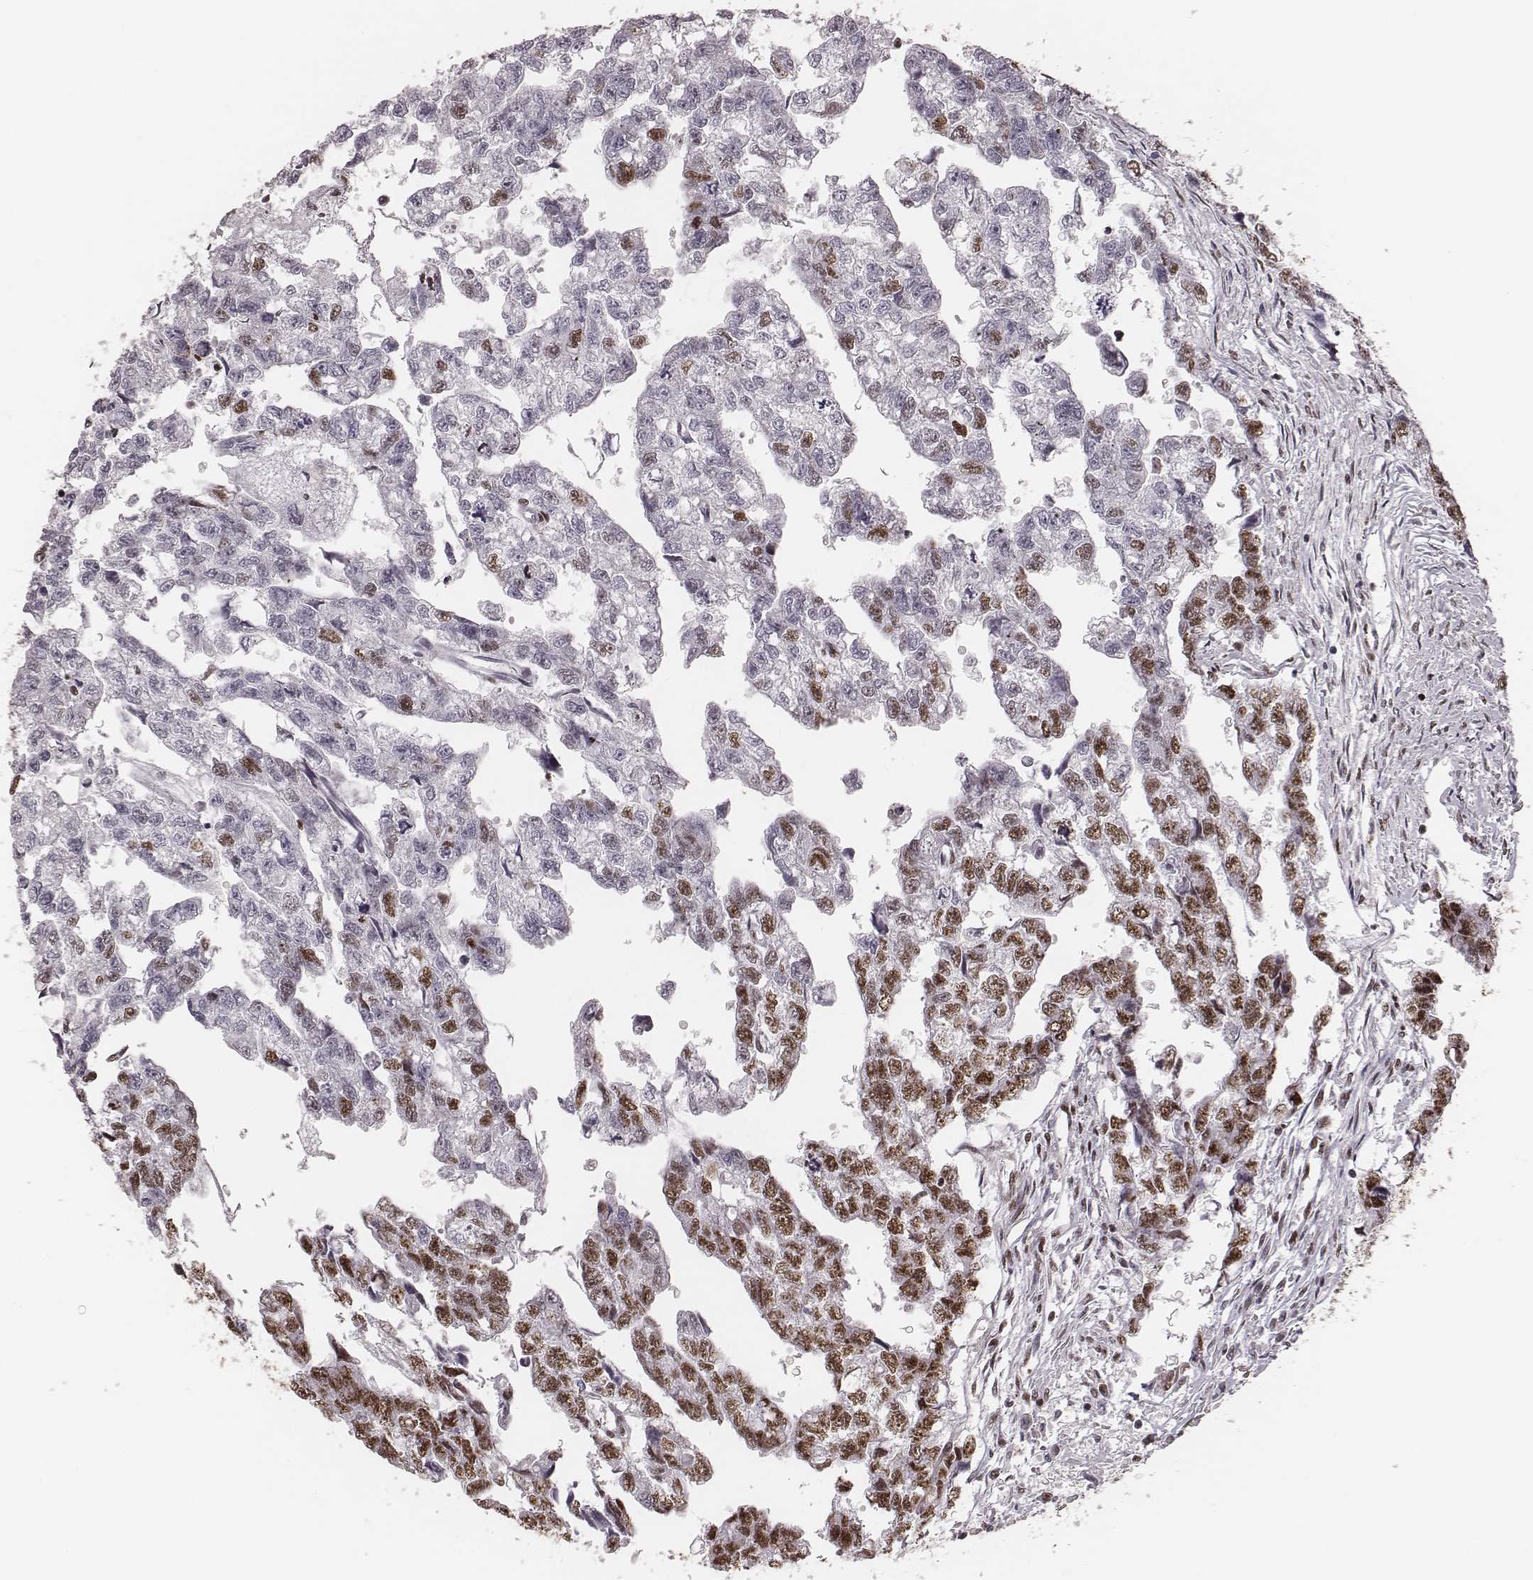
{"staining": {"intensity": "moderate", "quantity": "25%-75%", "location": "nuclear"}, "tissue": "testis cancer", "cell_type": "Tumor cells", "image_type": "cancer", "snomed": [{"axis": "morphology", "description": "Carcinoma, Embryonal, NOS"}, {"axis": "morphology", "description": "Teratoma, malignant, NOS"}, {"axis": "topography", "description": "Testis"}], "caption": "High-magnification brightfield microscopy of testis cancer stained with DAB (3,3'-diaminobenzidine) (brown) and counterstained with hematoxylin (blue). tumor cells exhibit moderate nuclear positivity is identified in approximately25%-75% of cells.", "gene": "LUC7L", "patient": {"sex": "male", "age": 44}}